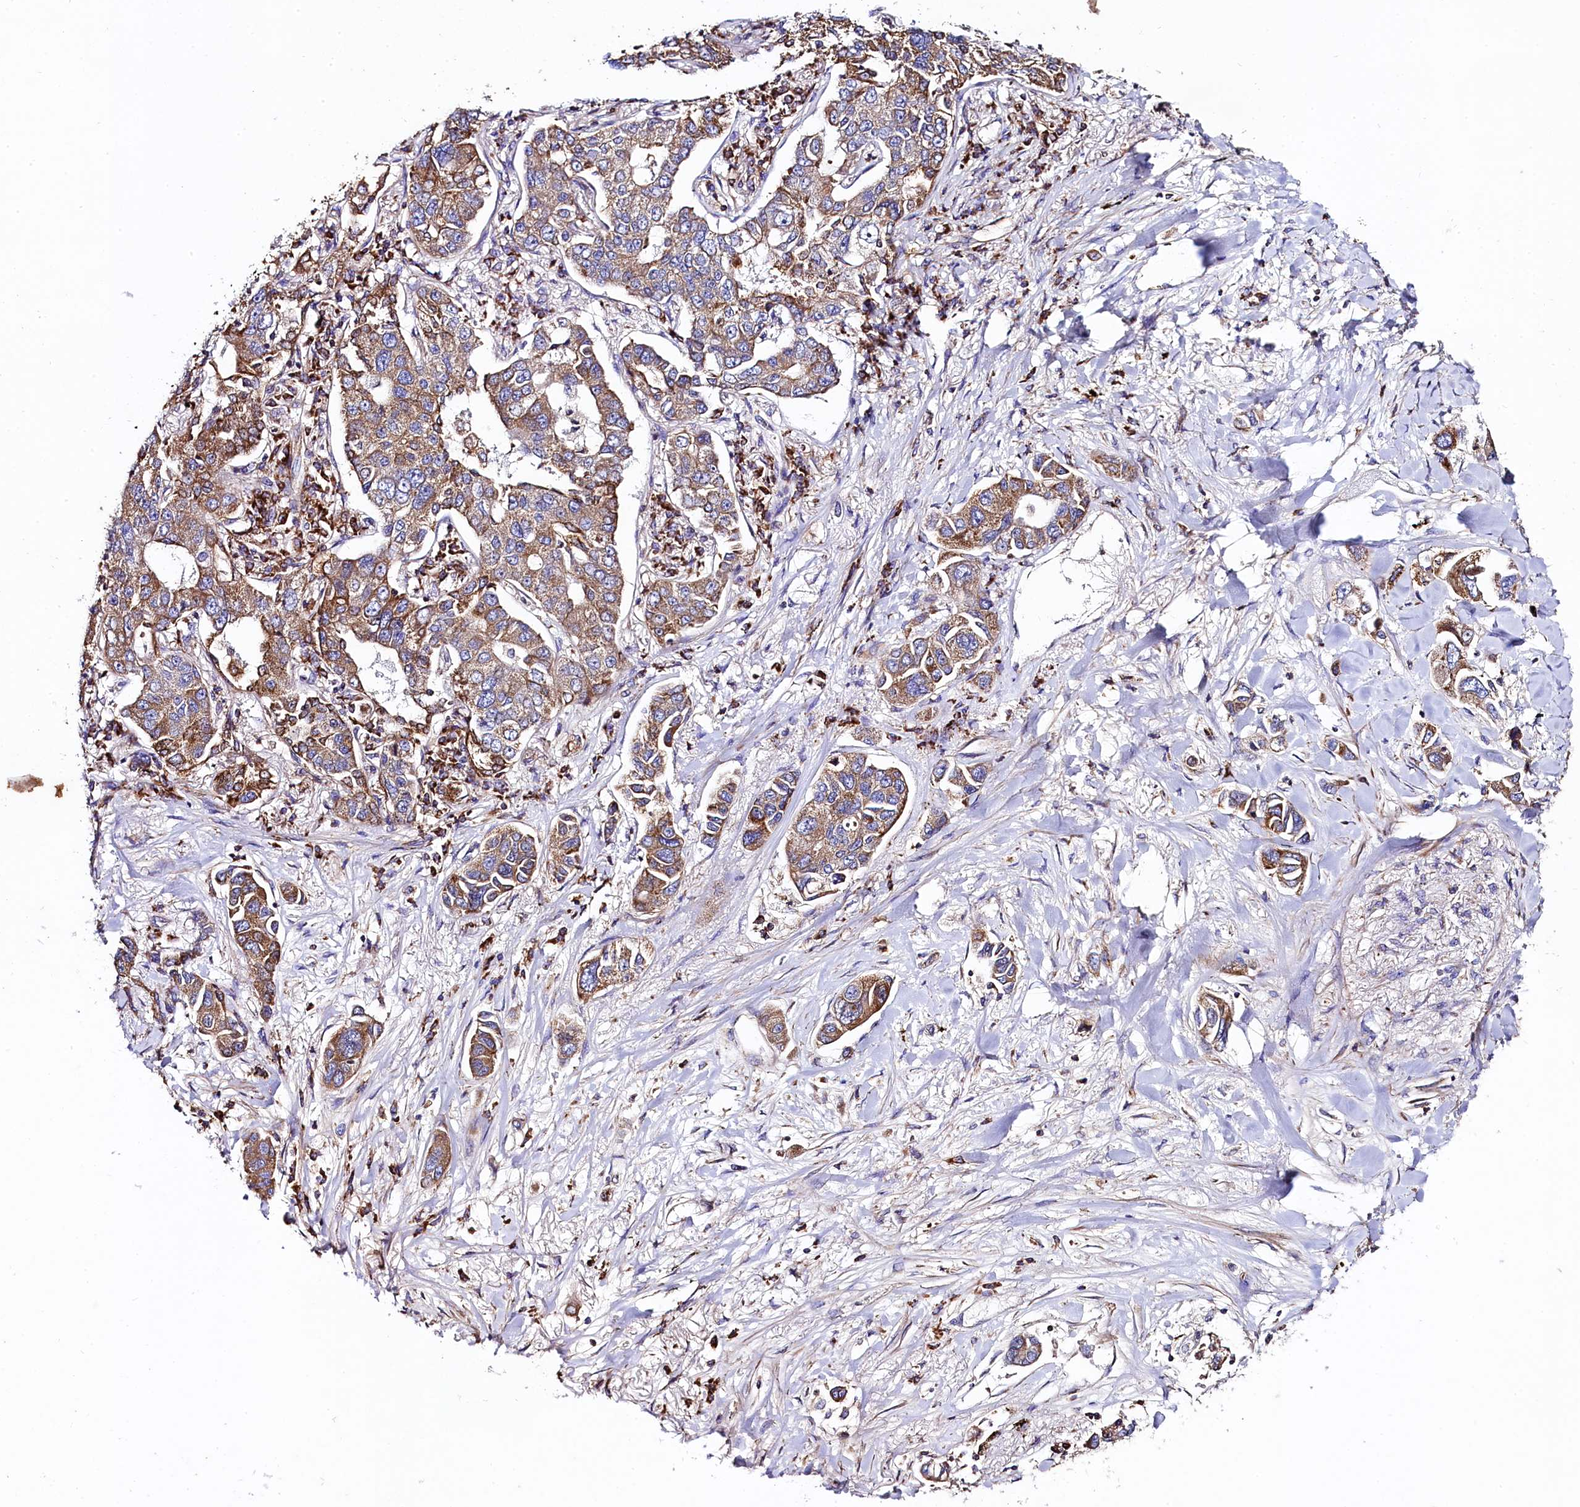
{"staining": {"intensity": "moderate", "quantity": ">75%", "location": "cytoplasmic/membranous"}, "tissue": "lung cancer", "cell_type": "Tumor cells", "image_type": "cancer", "snomed": [{"axis": "morphology", "description": "Adenocarcinoma, NOS"}, {"axis": "topography", "description": "Lung"}], "caption": "High-power microscopy captured an immunohistochemistry photomicrograph of lung cancer, revealing moderate cytoplasmic/membranous positivity in about >75% of tumor cells.", "gene": "CLYBL", "patient": {"sex": "male", "age": 49}}